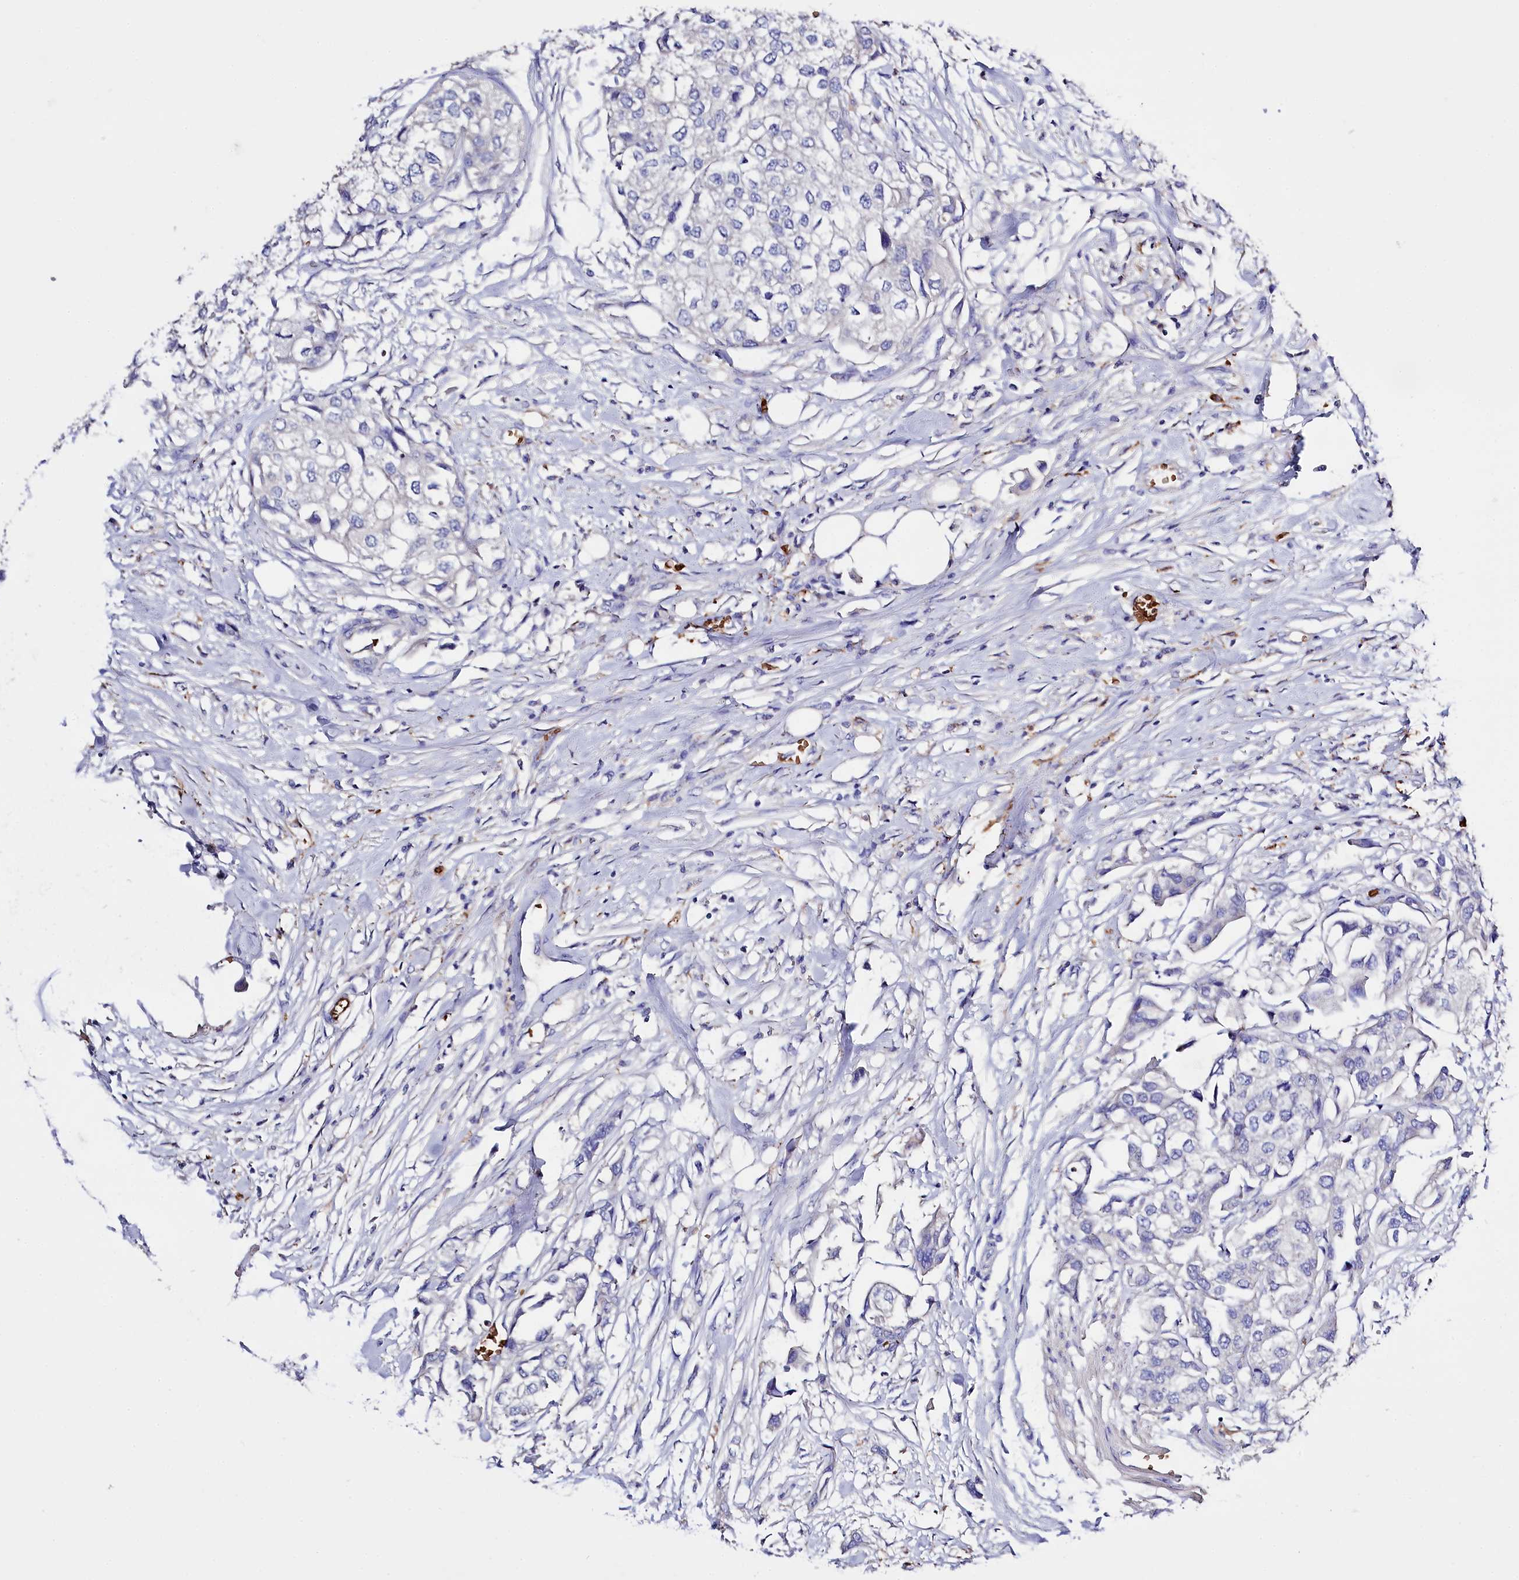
{"staining": {"intensity": "negative", "quantity": "none", "location": "none"}, "tissue": "urothelial cancer", "cell_type": "Tumor cells", "image_type": "cancer", "snomed": [{"axis": "morphology", "description": "Urothelial carcinoma, High grade"}, {"axis": "topography", "description": "Urinary bladder"}], "caption": "The micrograph displays no staining of tumor cells in urothelial cancer.", "gene": "RPUSD3", "patient": {"sex": "male", "age": 64}}